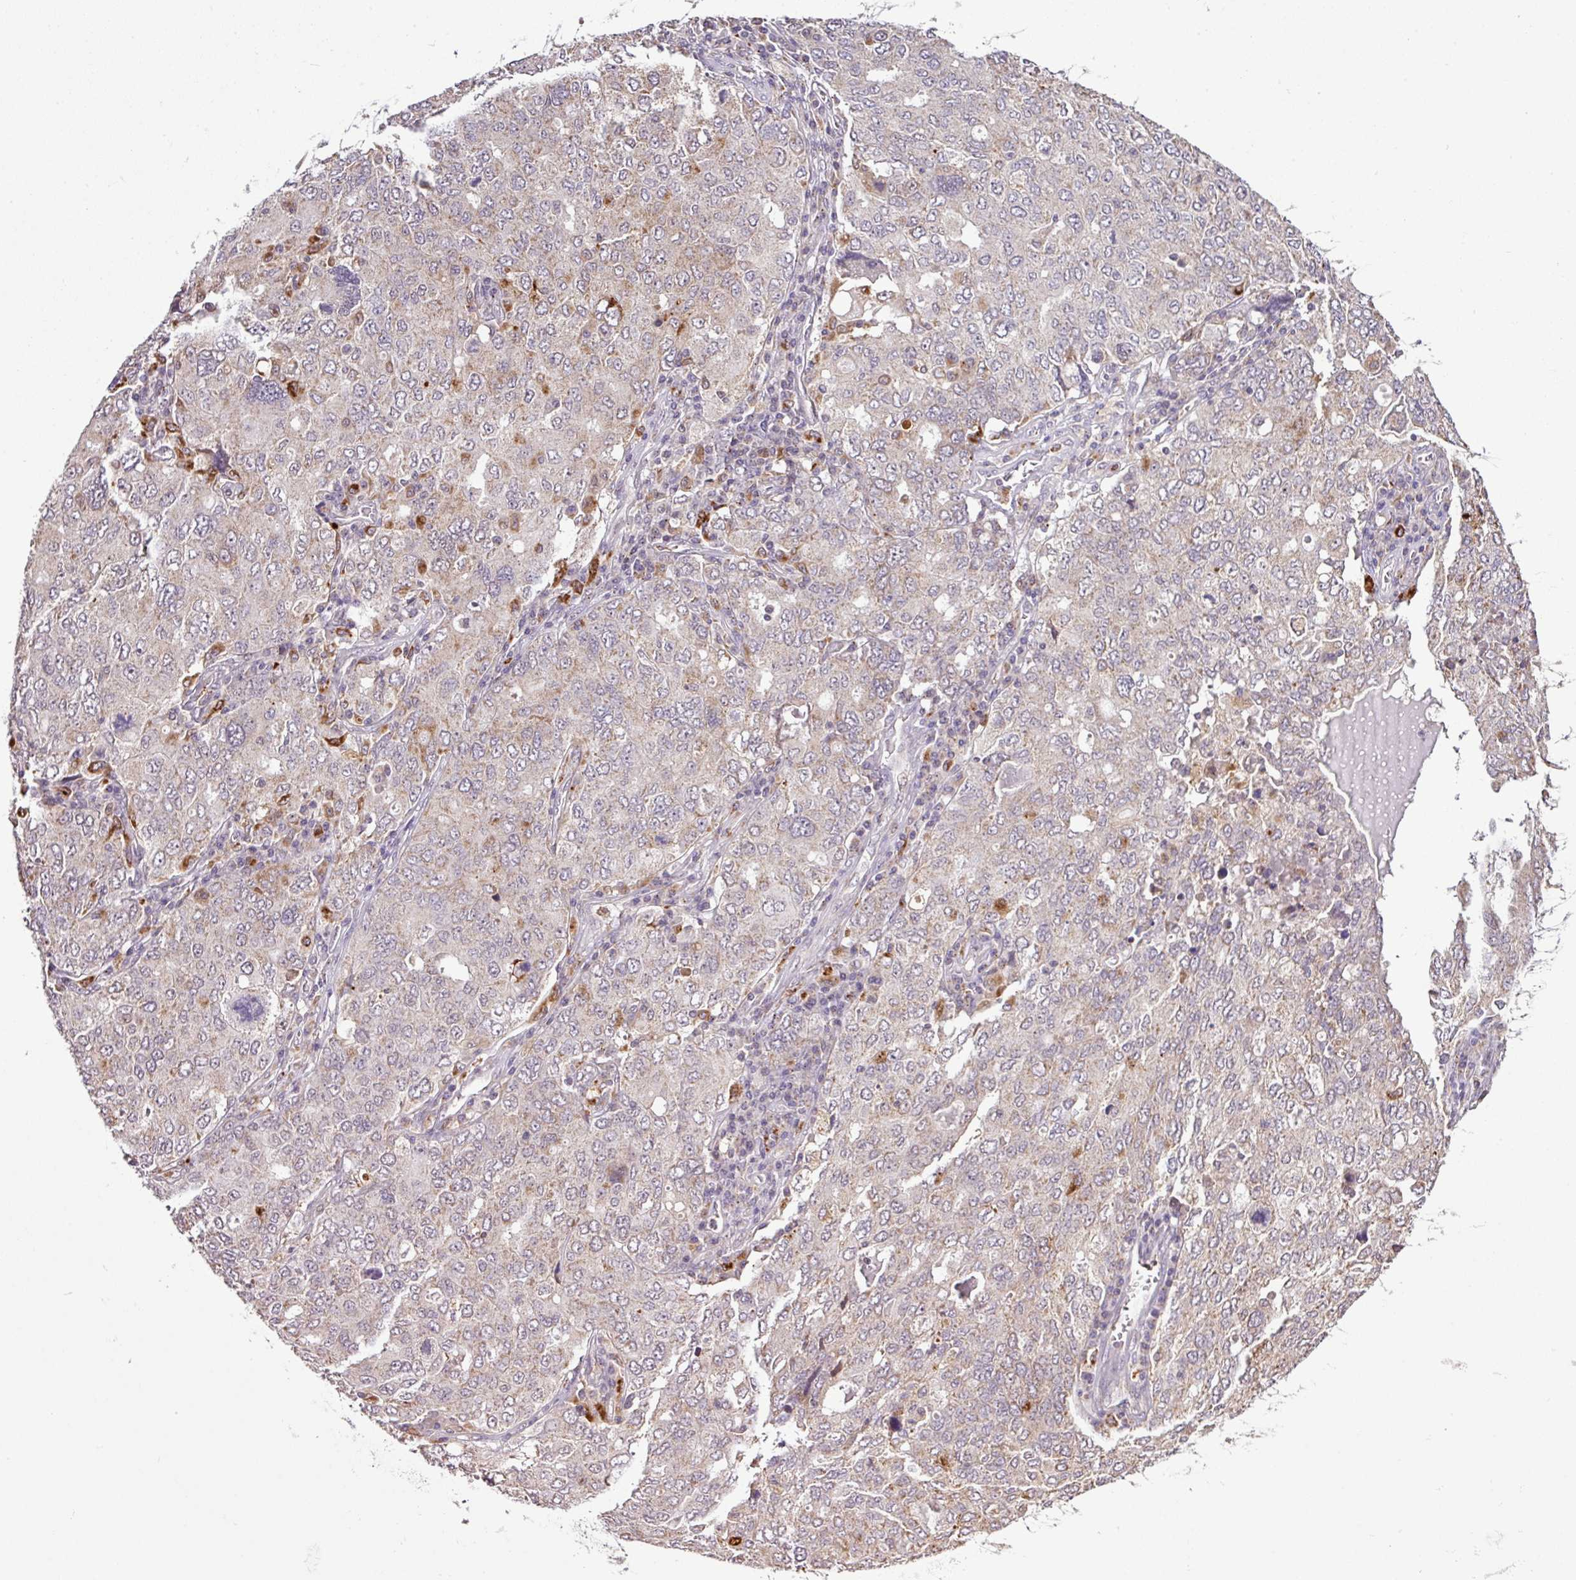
{"staining": {"intensity": "moderate", "quantity": "<25%", "location": "nuclear"}, "tissue": "ovarian cancer", "cell_type": "Tumor cells", "image_type": "cancer", "snomed": [{"axis": "morphology", "description": "Carcinoma, endometroid"}, {"axis": "topography", "description": "Ovary"}], "caption": "An immunohistochemistry (IHC) histopathology image of tumor tissue is shown. Protein staining in brown shows moderate nuclear positivity in ovarian cancer within tumor cells. Using DAB (3,3'-diaminobenzidine) (brown) and hematoxylin (blue) stains, captured at high magnification using brightfield microscopy.", "gene": "SMCO4", "patient": {"sex": "female", "age": 62}}